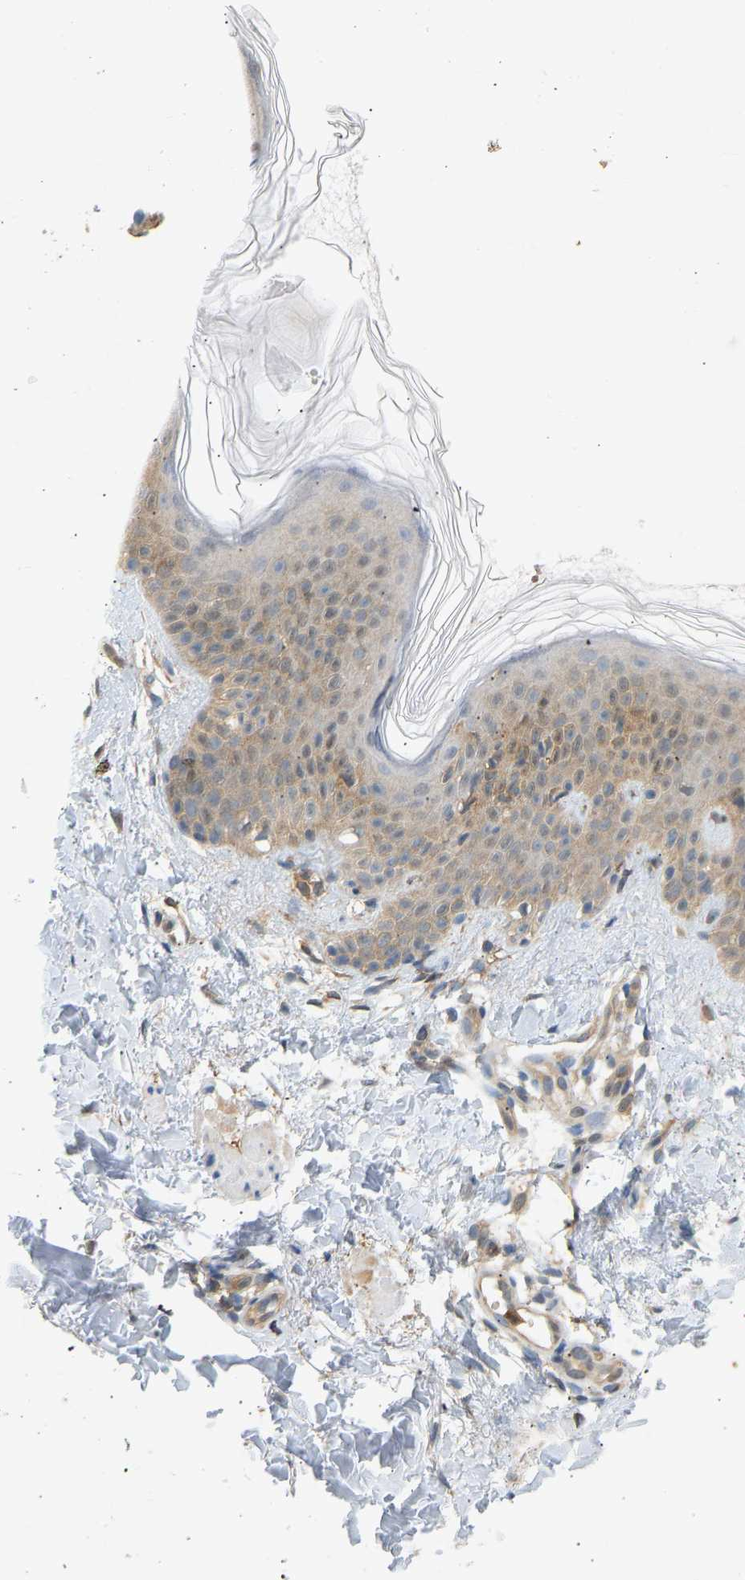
{"staining": {"intensity": "weak", "quantity": ">75%", "location": "cytoplasmic/membranous"}, "tissue": "skin", "cell_type": "Fibroblasts", "image_type": "normal", "snomed": [{"axis": "morphology", "description": "Normal tissue, NOS"}, {"axis": "topography", "description": "Skin"}], "caption": "High-power microscopy captured an IHC photomicrograph of benign skin, revealing weak cytoplasmic/membranous positivity in approximately >75% of fibroblasts.", "gene": "ENO1", "patient": {"sex": "male", "age": 40}}